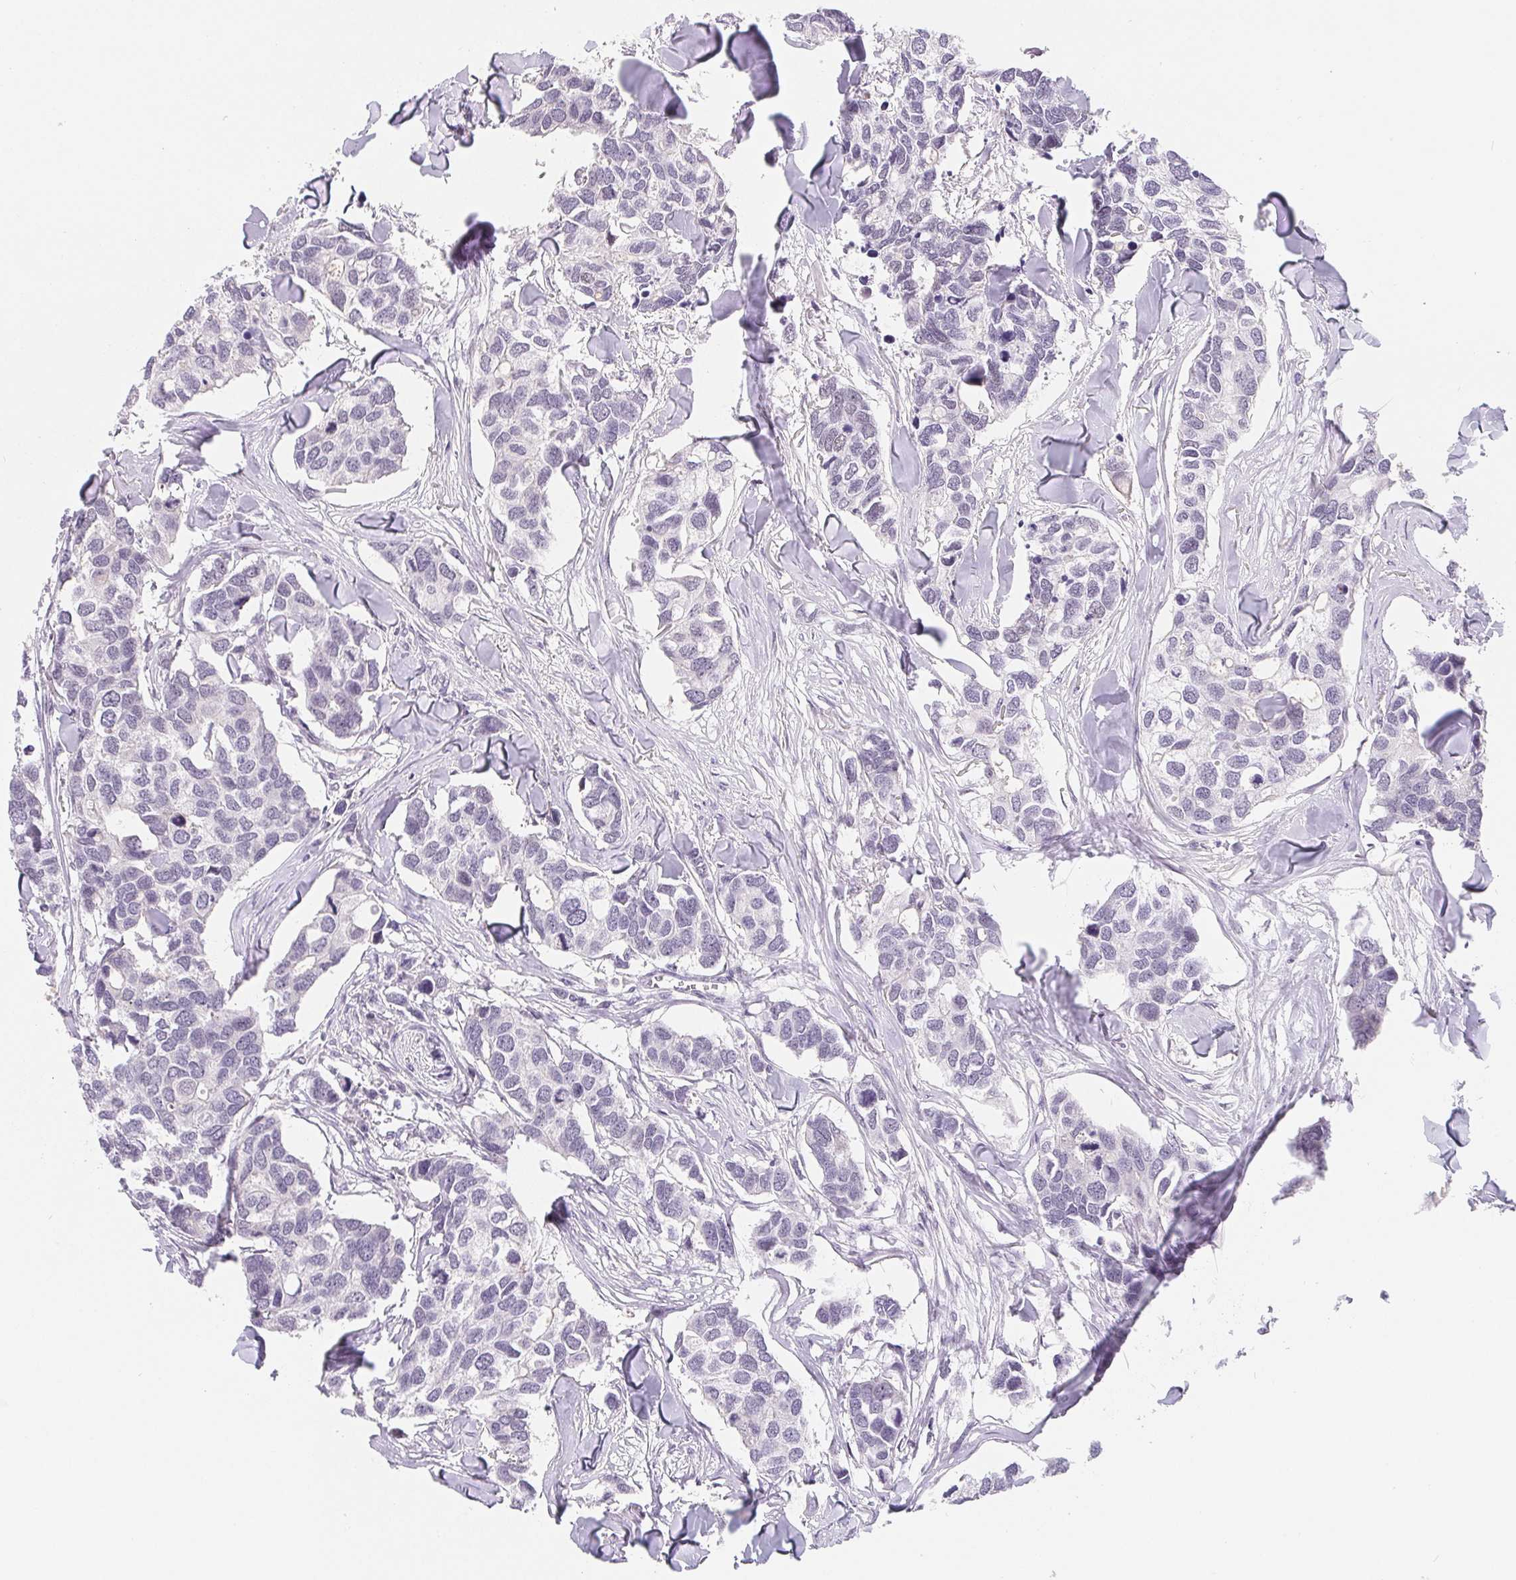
{"staining": {"intensity": "negative", "quantity": "none", "location": "none"}, "tissue": "breast cancer", "cell_type": "Tumor cells", "image_type": "cancer", "snomed": [{"axis": "morphology", "description": "Duct carcinoma"}, {"axis": "topography", "description": "Breast"}], "caption": "The IHC micrograph has no significant positivity in tumor cells of breast infiltrating ductal carcinoma tissue. (DAB (3,3'-diaminobenzidine) immunohistochemistry with hematoxylin counter stain).", "gene": "LCA5L", "patient": {"sex": "female", "age": 83}}